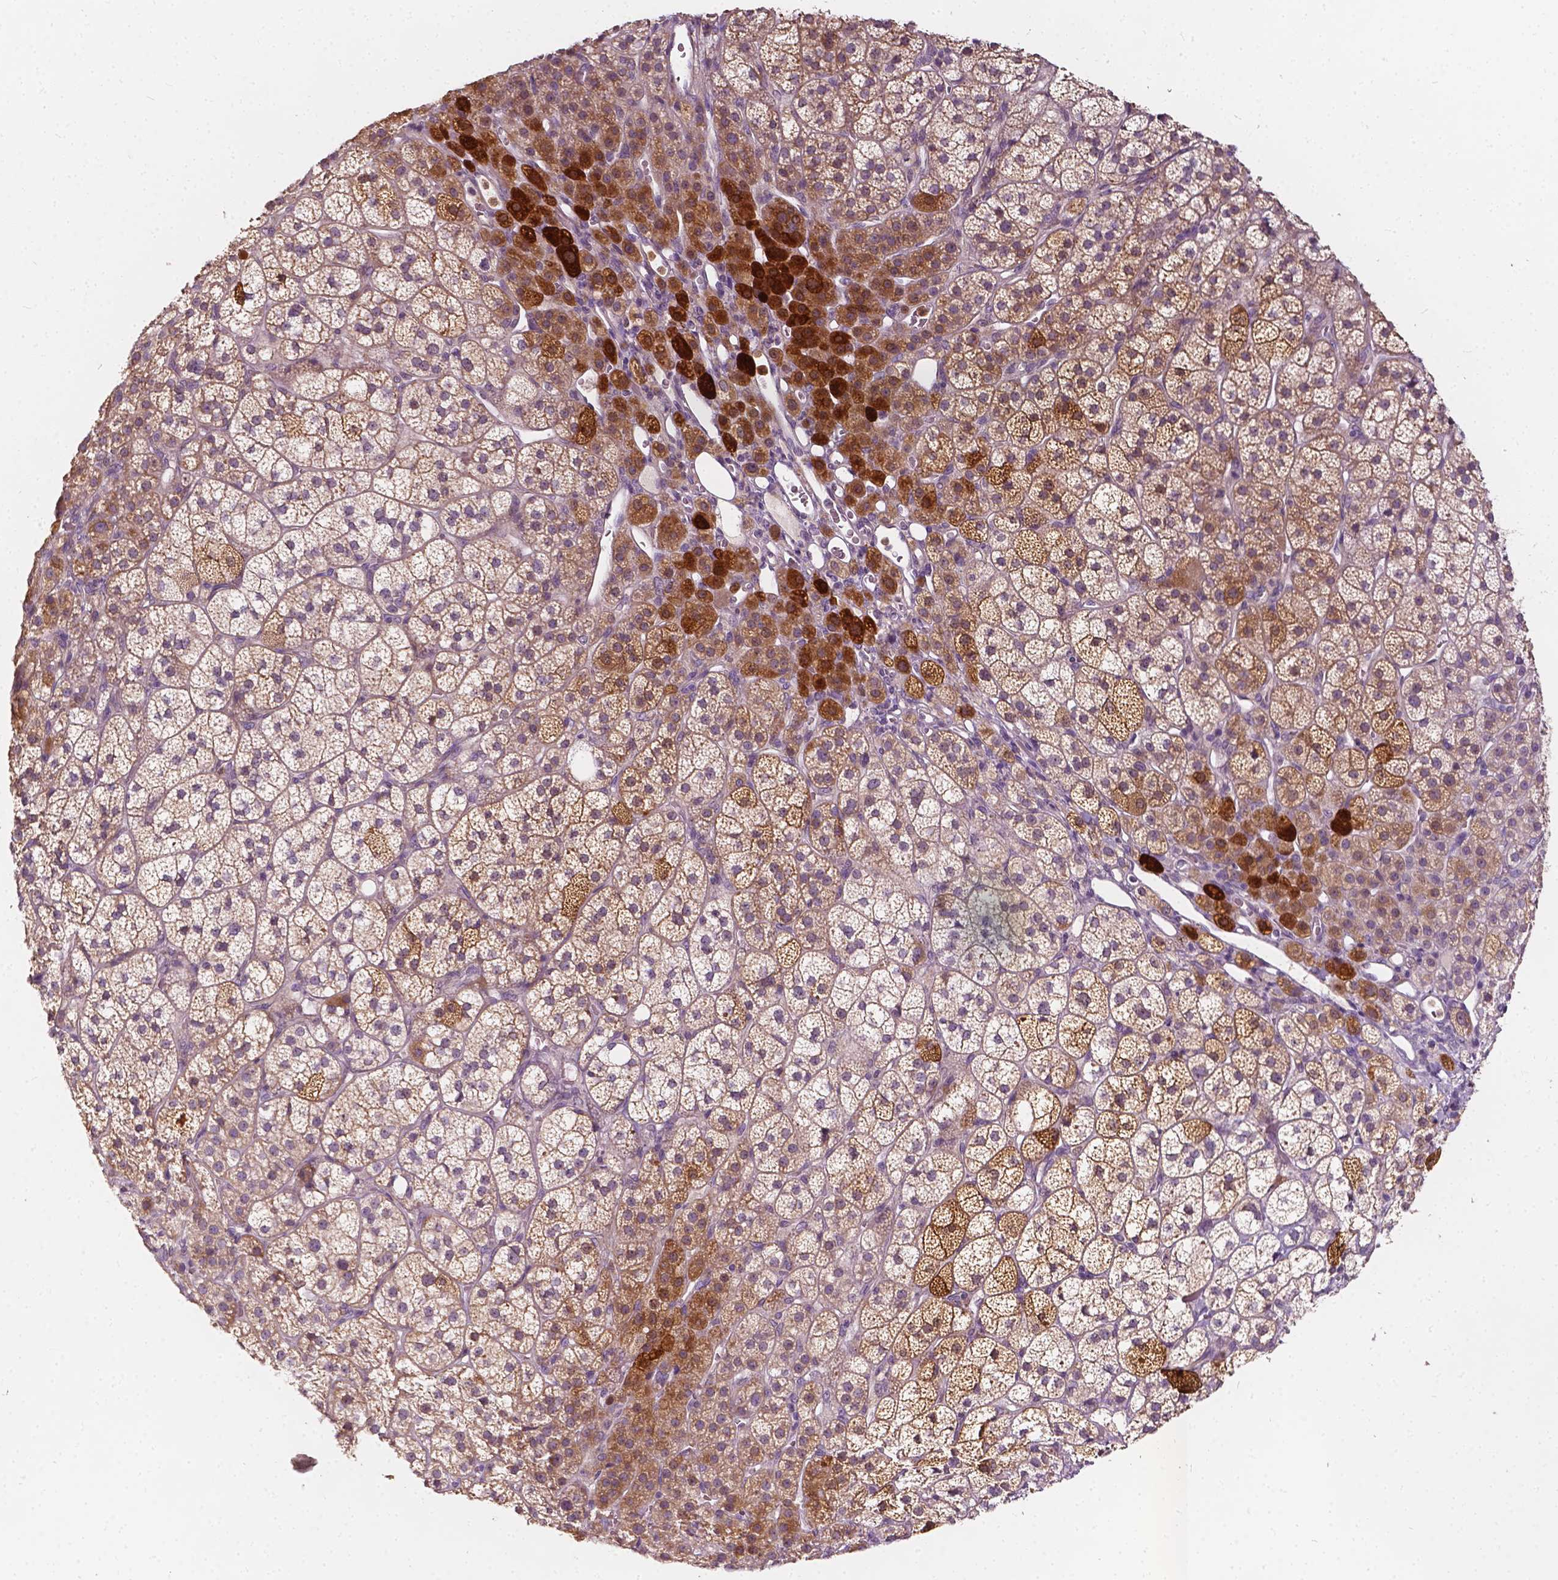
{"staining": {"intensity": "strong", "quantity": "25%-75%", "location": "cytoplasmic/membranous,nuclear"}, "tissue": "adrenal gland", "cell_type": "Glandular cells", "image_type": "normal", "snomed": [{"axis": "morphology", "description": "Normal tissue, NOS"}, {"axis": "topography", "description": "Adrenal gland"}], "caption": "Immunohistochemical staining of unremarkable human adrenal gland shows strong cytoplasmic/membranous,nuclear protein positivity in approximately 25%-75% of glandular cells.", "gene": "NPC1L1", "patient": {"sex": "female", "age": 60}}